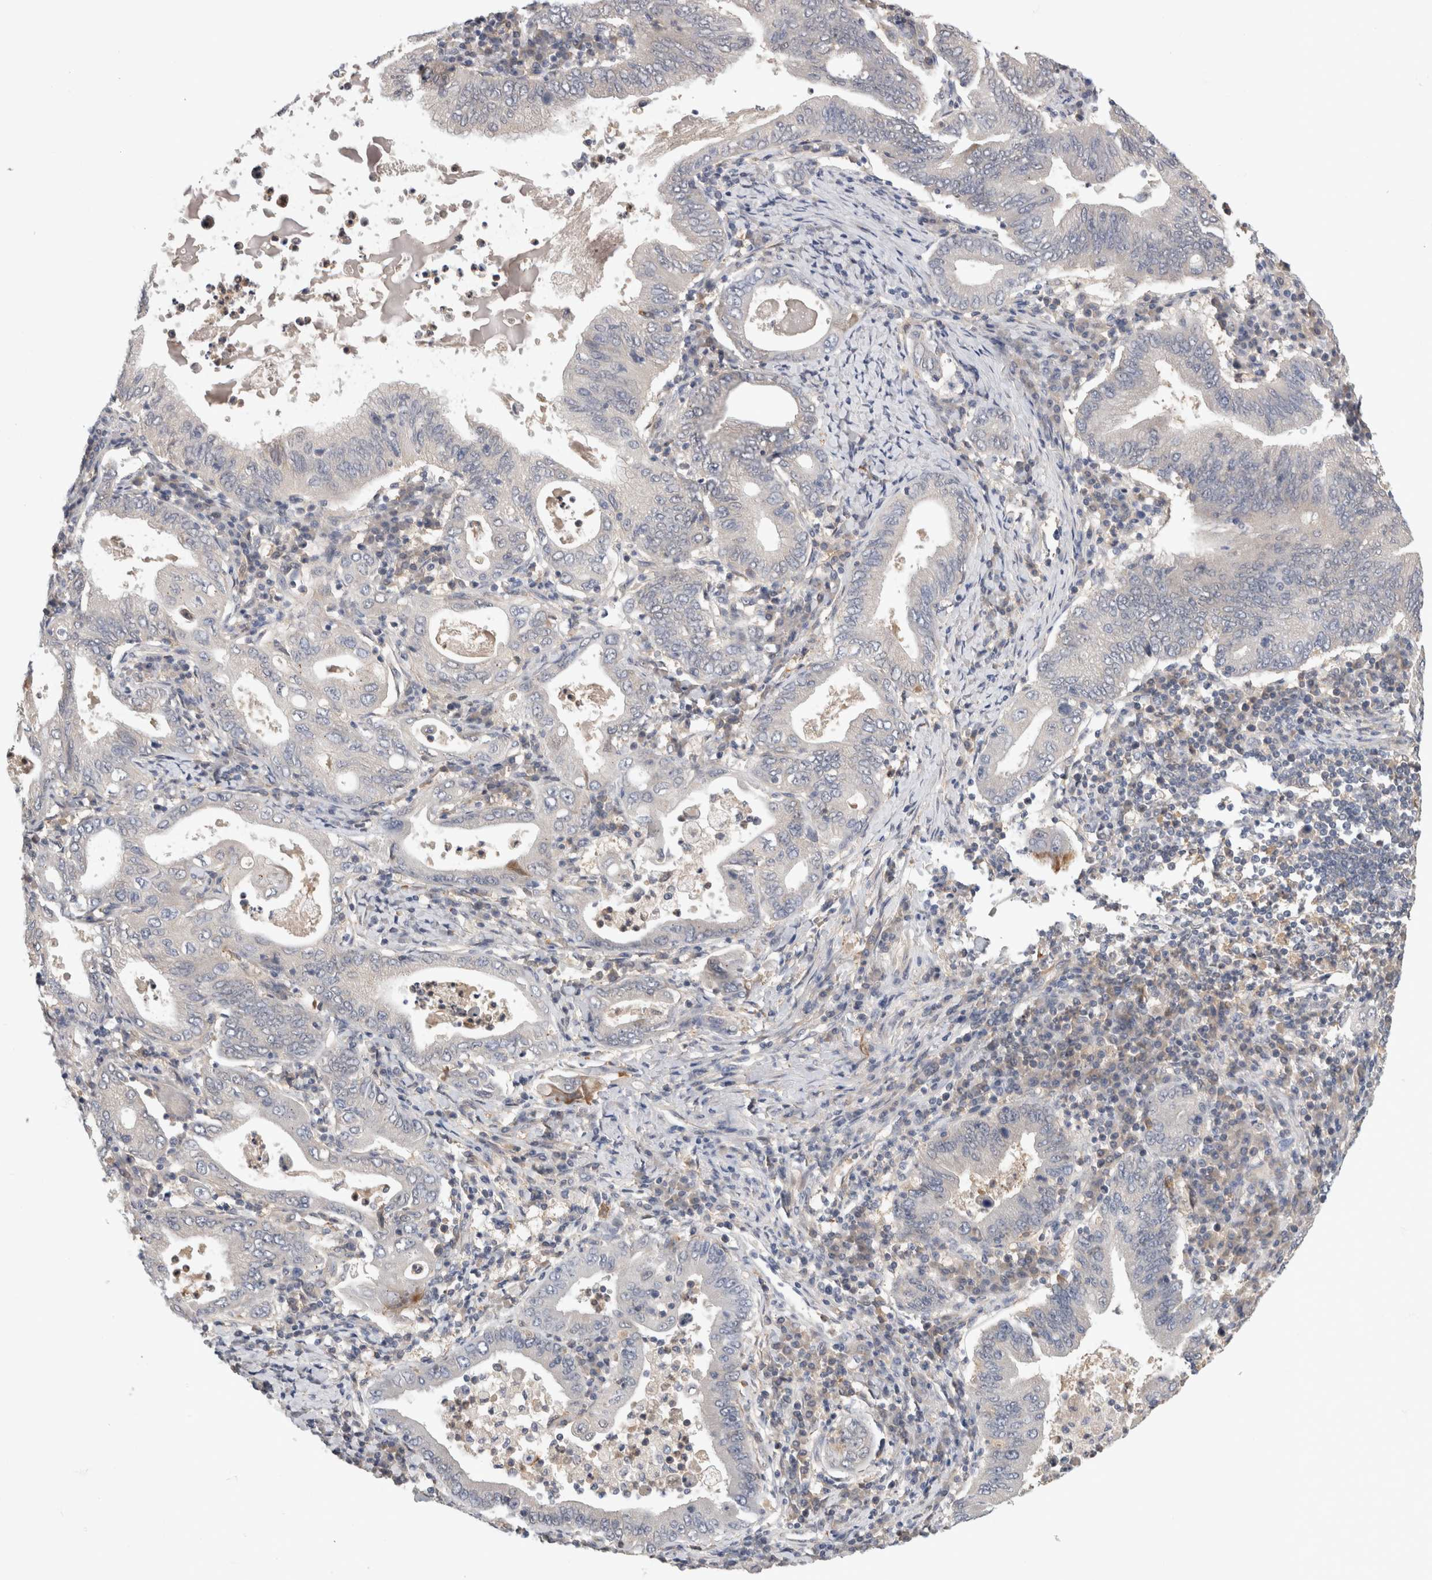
{"staining": {"intensity": "negative", "quantity": "none", "location": "none"}, "tissue": "stomach cancer", "cell_type": "Tumor cells", "image_type": "cancer", "snomed": [{"axis": "morphology", "description": "Normal tissue, NOS"}, {"axis": "morphology", "description": "Adenocarcinoma, NOS"}, {"axis": "topography", "description": "Esophagus"}, {"axis": "topography", "description": "Stomach, upper"}, {"axis": "topography", "description": "Peripheral nerve tissue"}], "caption": "An immunohistochemistry (IHC) micrograph of stomach cancer (adenocarcinoma) is shown. There is no staining in tumor cells of stomach cancer (adenocarcinoma). (DAB (3,3'-diaminobenzidine) IHC with hematoxylin counter stain).", "gene": "PGM1", "patient": {"sex": "male", "age": 62}}